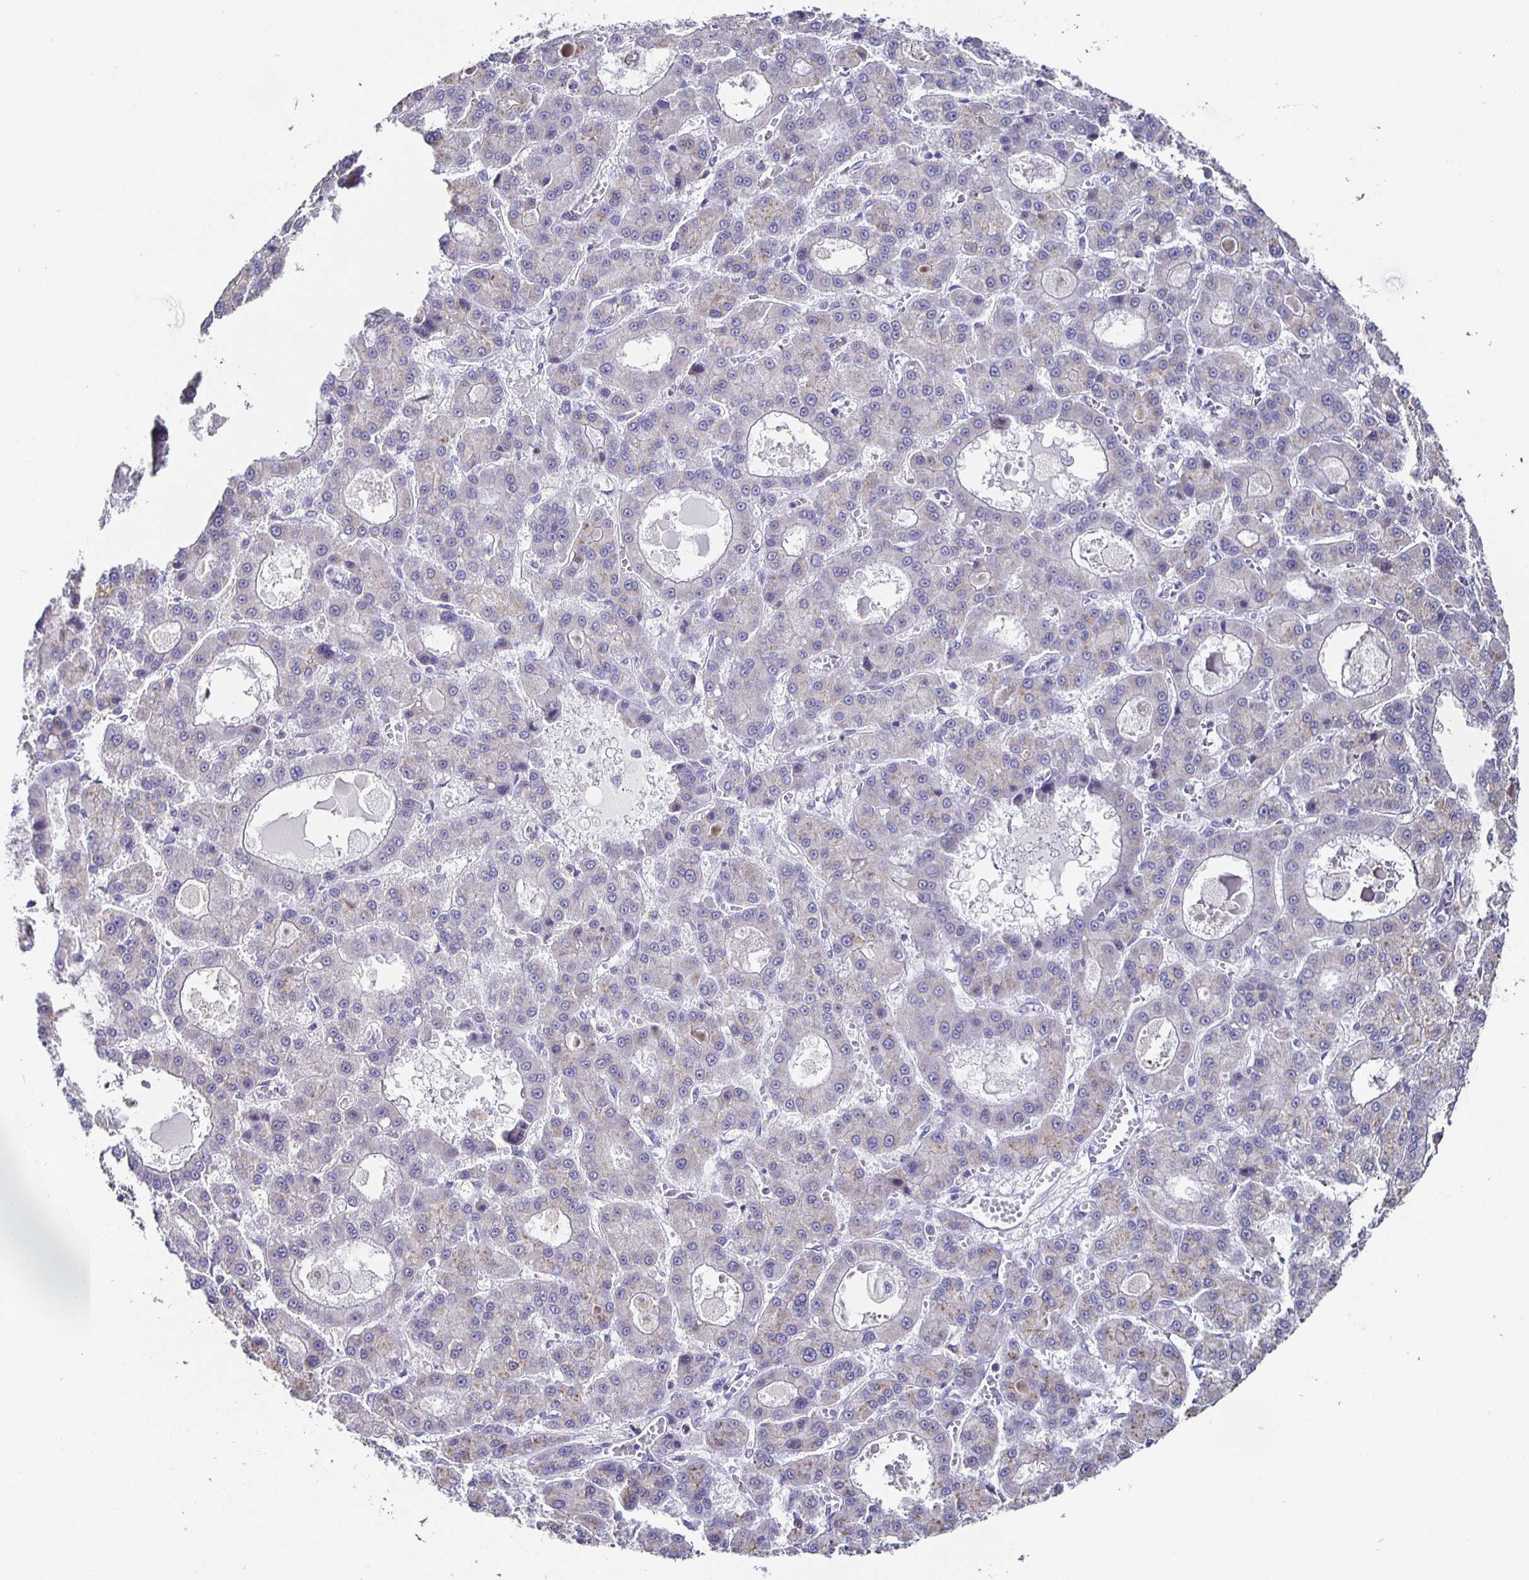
{"staining": {"intensity": "negative", "quantity": "none", "location": "none"}, "tissue": "liver cancer", "cell_type": "Tumor cells", "image_type": "cancer", "snomed": [{"axis": "morphology", "description": "Carcinoma, Hepatocellular, NOS"}, {"axis": "topography", "description": "Liver"}], "caption": "The IHC histopathology image has no significant positivity in tumor cells of hepatocellular carcinoma (liver) tissue. The staining was performed using DAB (3,3'-diaminobenzidine) to visualize the protein expression in brown, while the nuclei were stained in blue with hematoxylin (Magnification: 20x).", "gene": "RUNX2", "patient": {"sex": "male", "age": 70}}